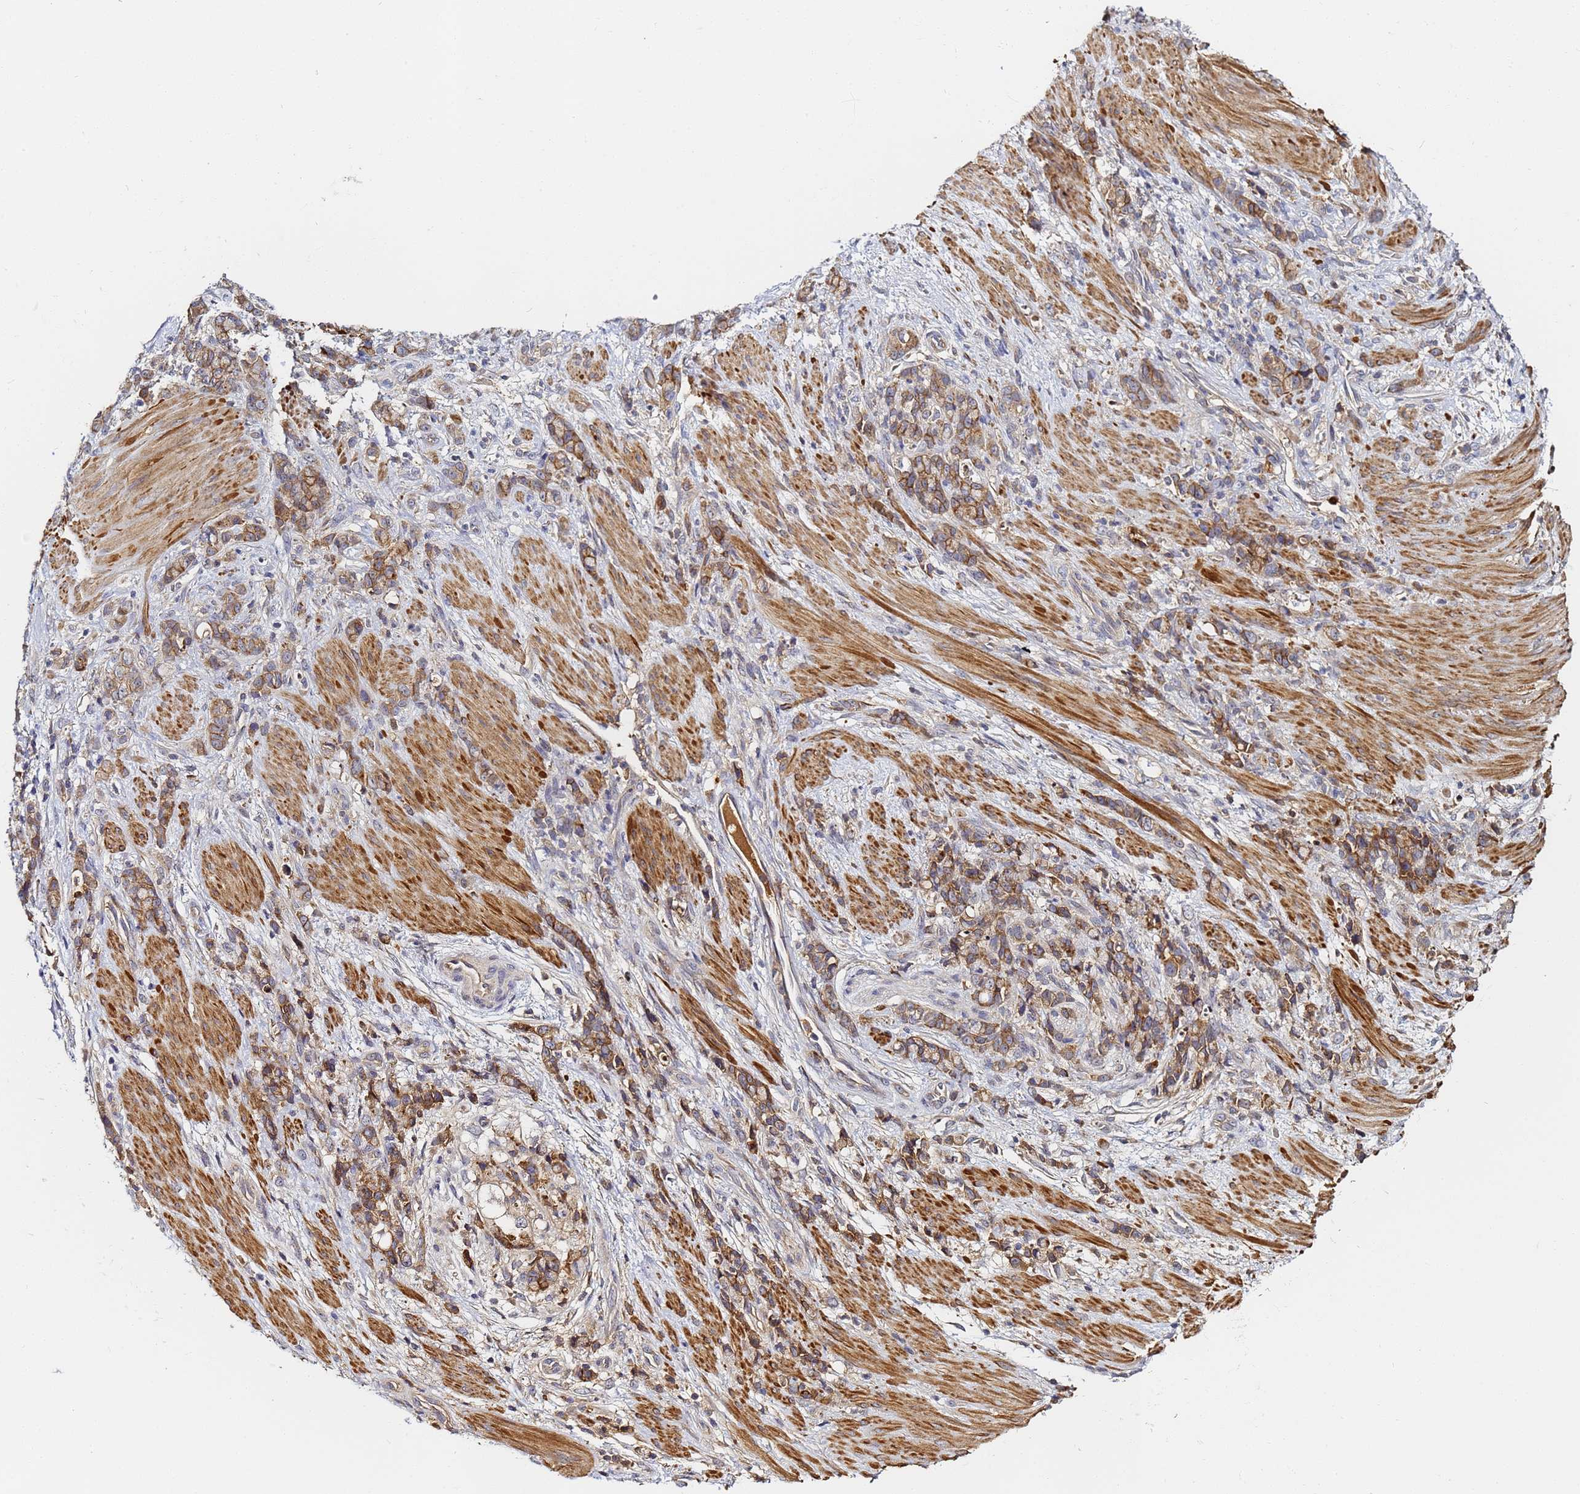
{"staining": {"intensity": "moderate", "quantity": ">75%", "location": "cytoplasmic/membranous"}, "tissue": "stomach cancer", "cell_type": "Tumor cells", "image_type": "cancer", "snomed": [{"axis": "morphology", "description": "Normal tissue, NOS"}, {"axis": "morphology", "description": "Adenocarcinoma, NOS"}, {"axis": "topography", "description": "Stomach"}], "caption": "Brown immunohistochemical staining in stomach adenocarcinoma exhibits moderate cytoplasmic/membranous positivity in approximately >75% of tumor cells.", "gene": "LRRC69", "patient": {"sex": "female", "age": 79}}